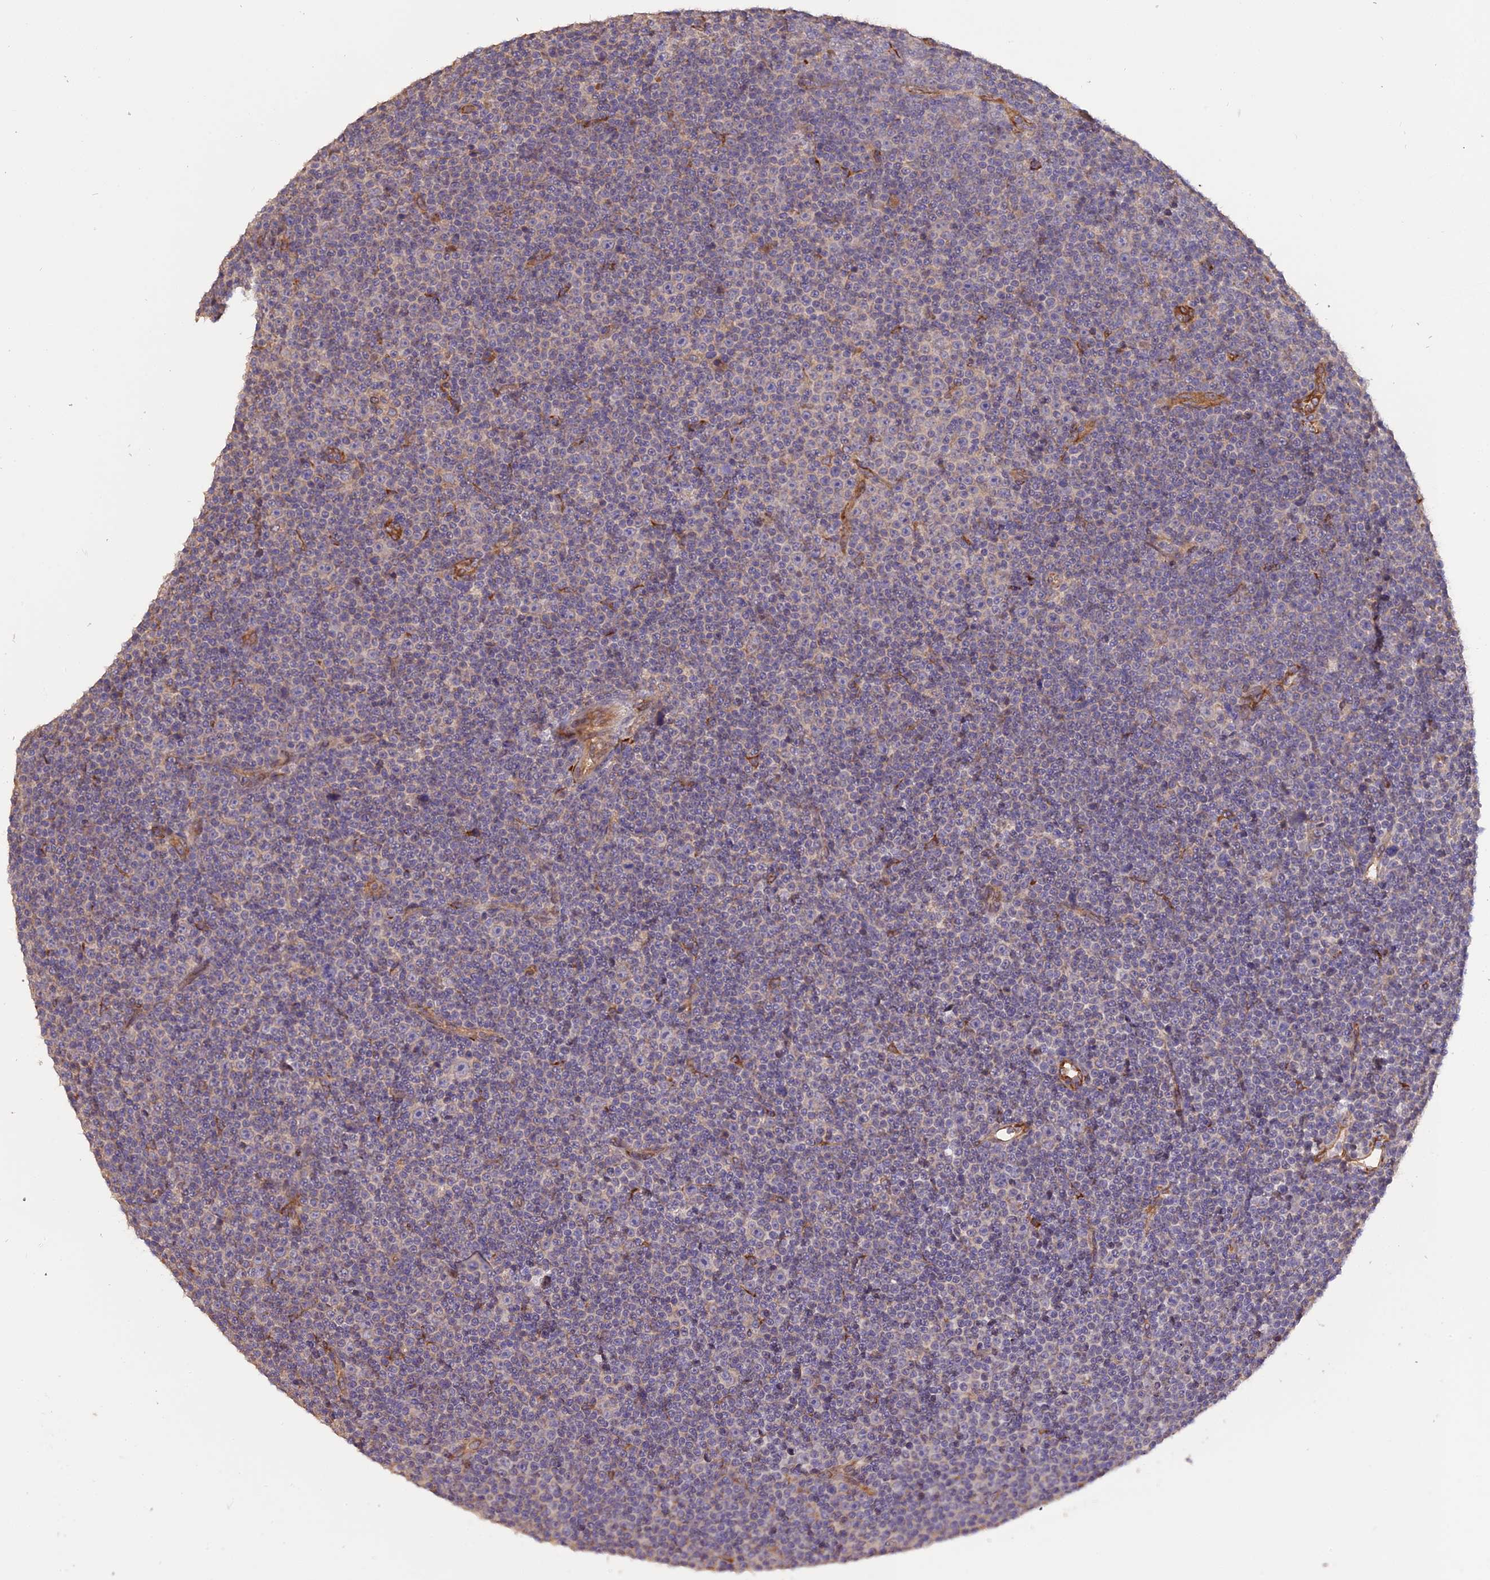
{"staining": {"intensity": "negative", "quantity": "none", "location": "none"}, "tissue": "lymphoma", "cell_type": "Tumor cells", "image_type": "cancer", "snomed": [{"axis": "morphology", "description": "Malignant lymphoma, non-Hodgkin's type, Low grade"}, {"axis": "topography", "description": "Lymph node"}], "caption": "Immunohistochemical staining of human lymphoma displays no significant positivity in tumor cells.", "gene": "PPIC", "patient": {"sex": "female", "age": 67}}